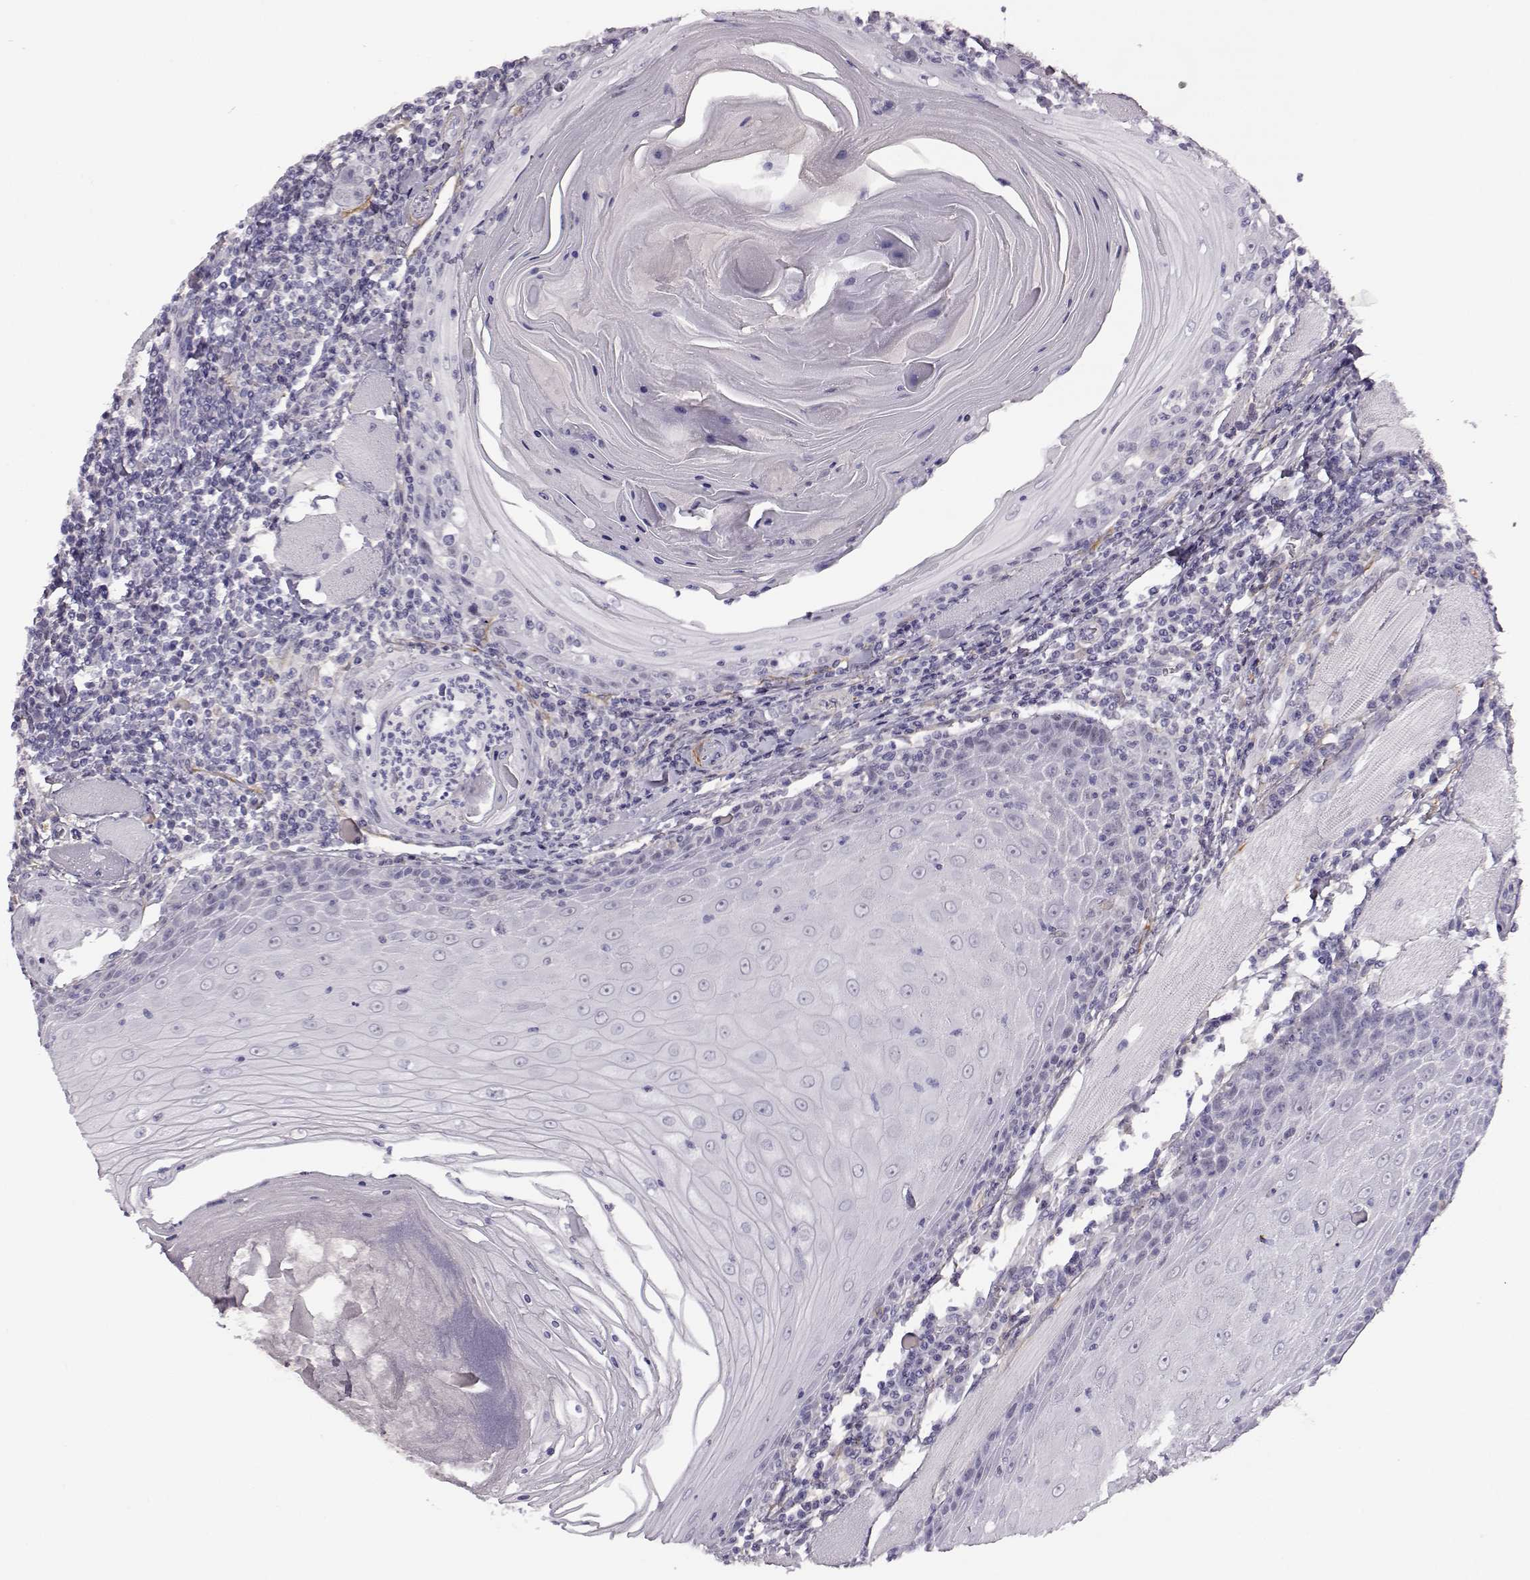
{"staining": {"intensity": "negative", "quantity": "none", "location": "none"}, "tissue": "head and neck cancer", "cell_type": "Tumor cells", "image_type": "cancer", "snomed": [{"axis": "morphology", "description": "Normal tissue, NOS"}, {"axis": "morphology", "description": "Squamous cell carcinoma, NOS"}, {"axis": "topography", "description": "Oral tissue"}, {"axis": "topography", "description": "Head-Neck"}], "caption": "IHC histopathology image of neoplastic tissue: human squamous cell carcinoma (head and neck) stained with DAB (3,3'-diaminobenzidine) exhibits no significant protein staining in tumor cells.", "gene": "TRIM69", "patient": {"sex": "male", "age": 52}}